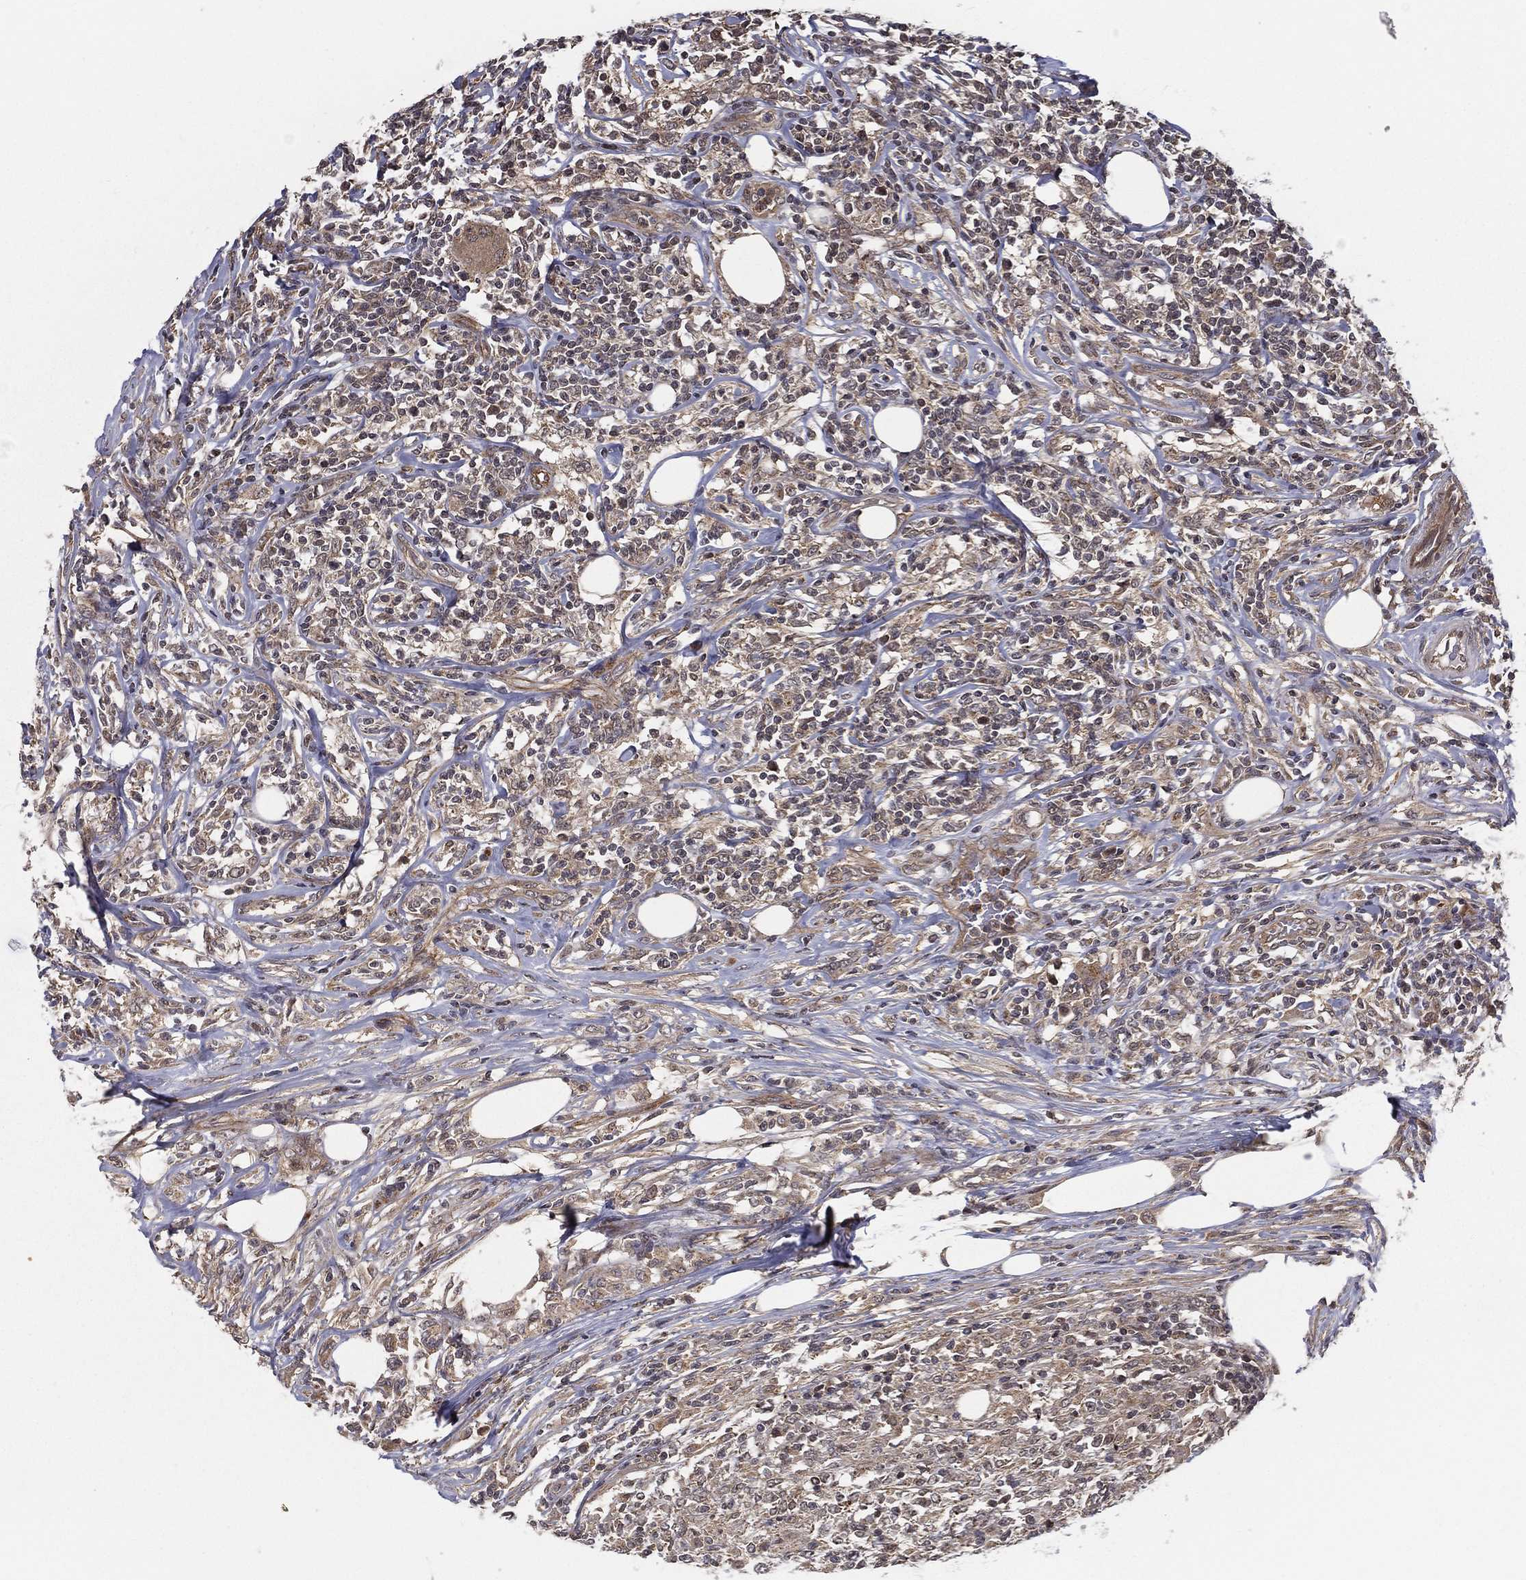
{"staining": {"intensity": "negative", "quantity": "none", "location": "none"}, "tissue": "lymphoma", "cell_type": "Tumor cells", "image_type": "cancer", "snomed": [{"axis": "morphology", "description": "Malignant lymphoma, non-Hodgkin's type, High grade"}, {"axis": "topography", "description": "Lymph node"}], "caption": "Tumor cells show no significant expression in lymphoma.", "gene": "UACA", "patient": {"sex": "female", "age": 84}}